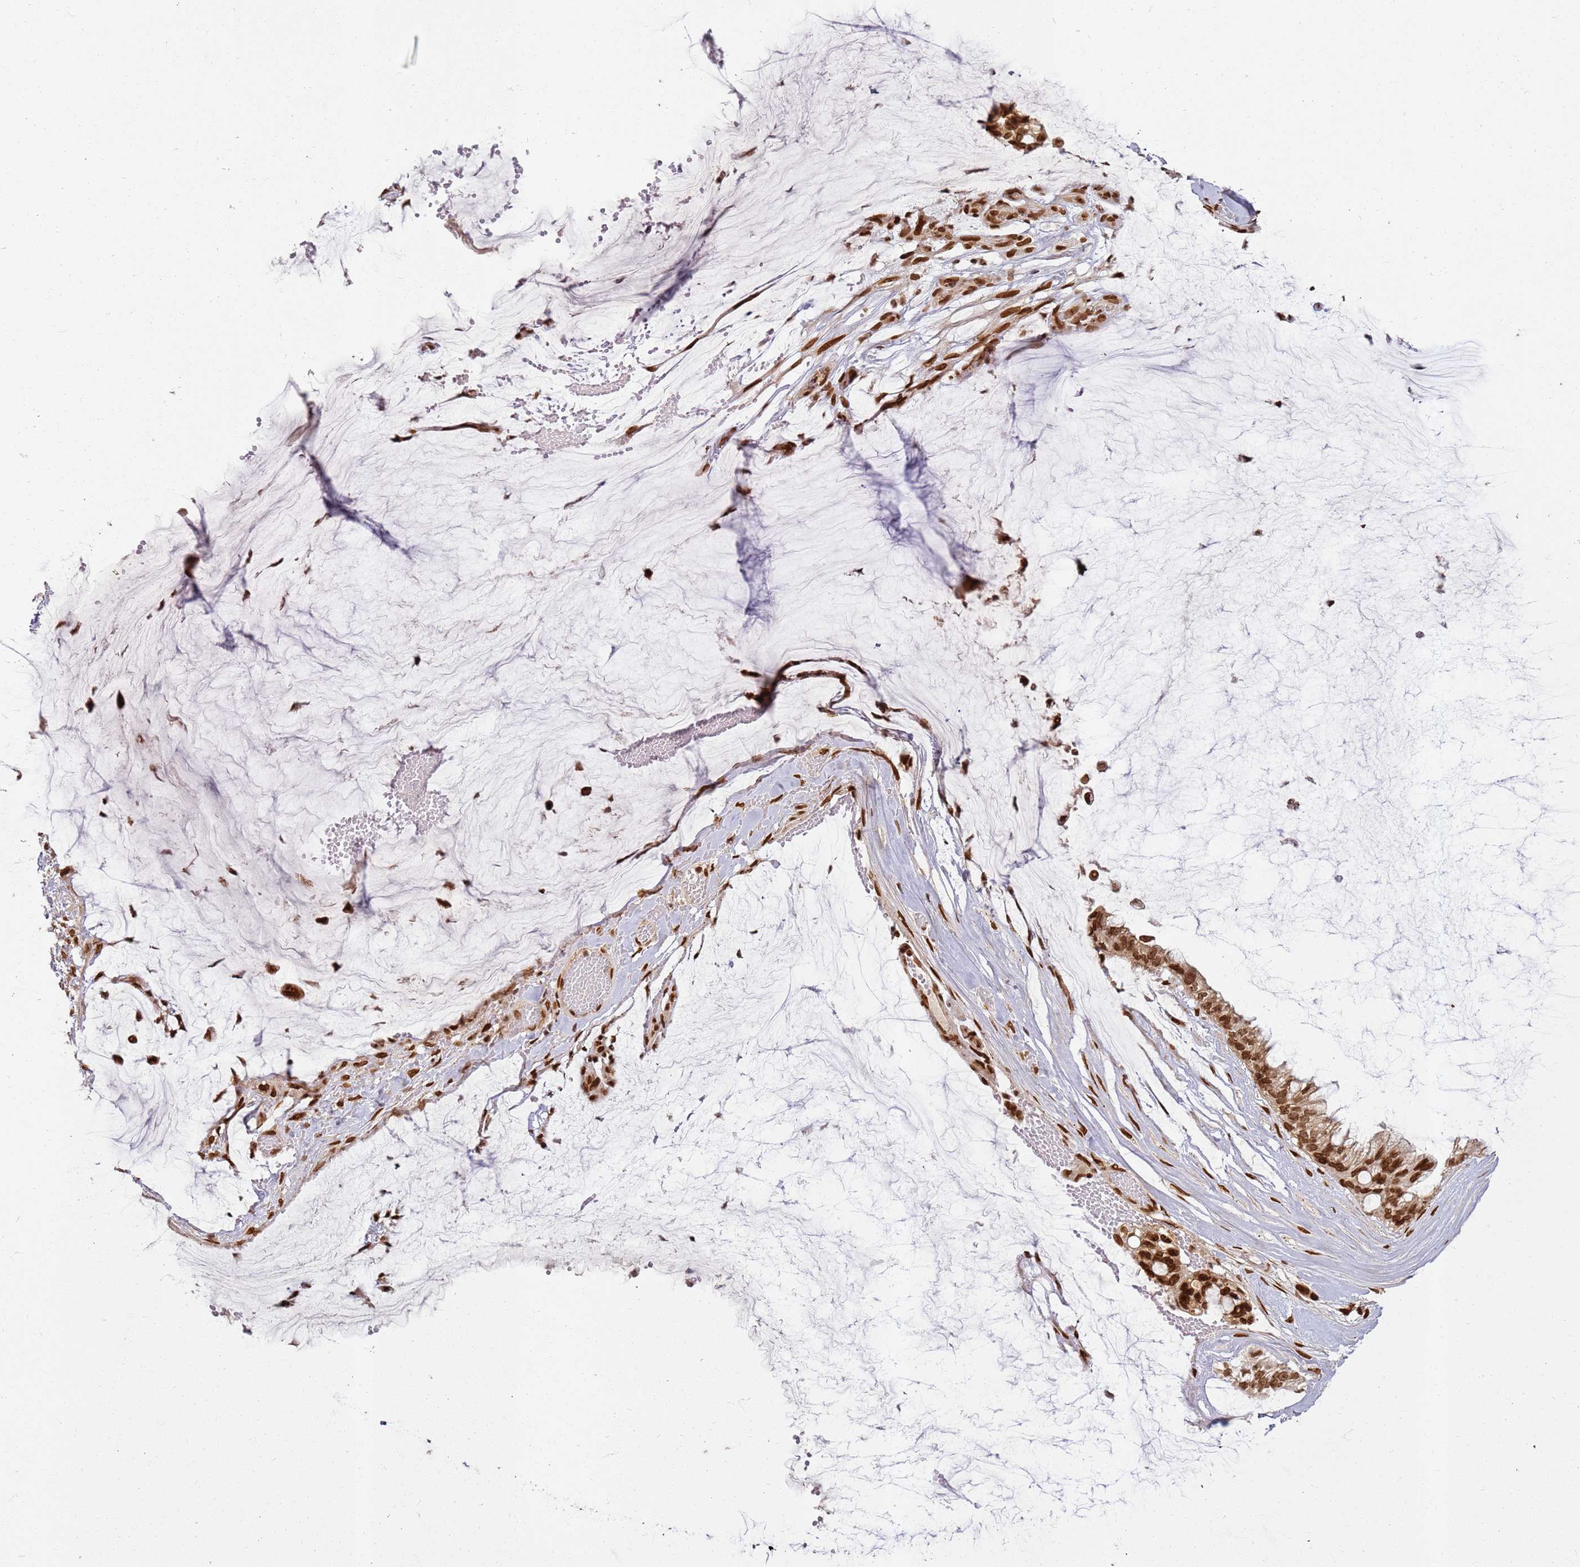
{"staining": {"intensity": "strong", "quantity": ">75%", "location": "nuclear"}, "tissue": "ovarian cancer", "cell_type": "Tumor cells", "image_type": "cancer", "snomed": [{"axis": "morphology", "description": "Cystadenocarcinoma, mucinous, NOS"}, {"axis": "topography", "description": "Ovary"}], "caption": "This is an image of immunohistochemistry (IHC) staining of mucinous cystadenocarcinoma (ovarian), which shows strong expression in the nuclear of tumor cells.", "gene": "TENT4A", "patient": {"sex": "female", "age": 39}}